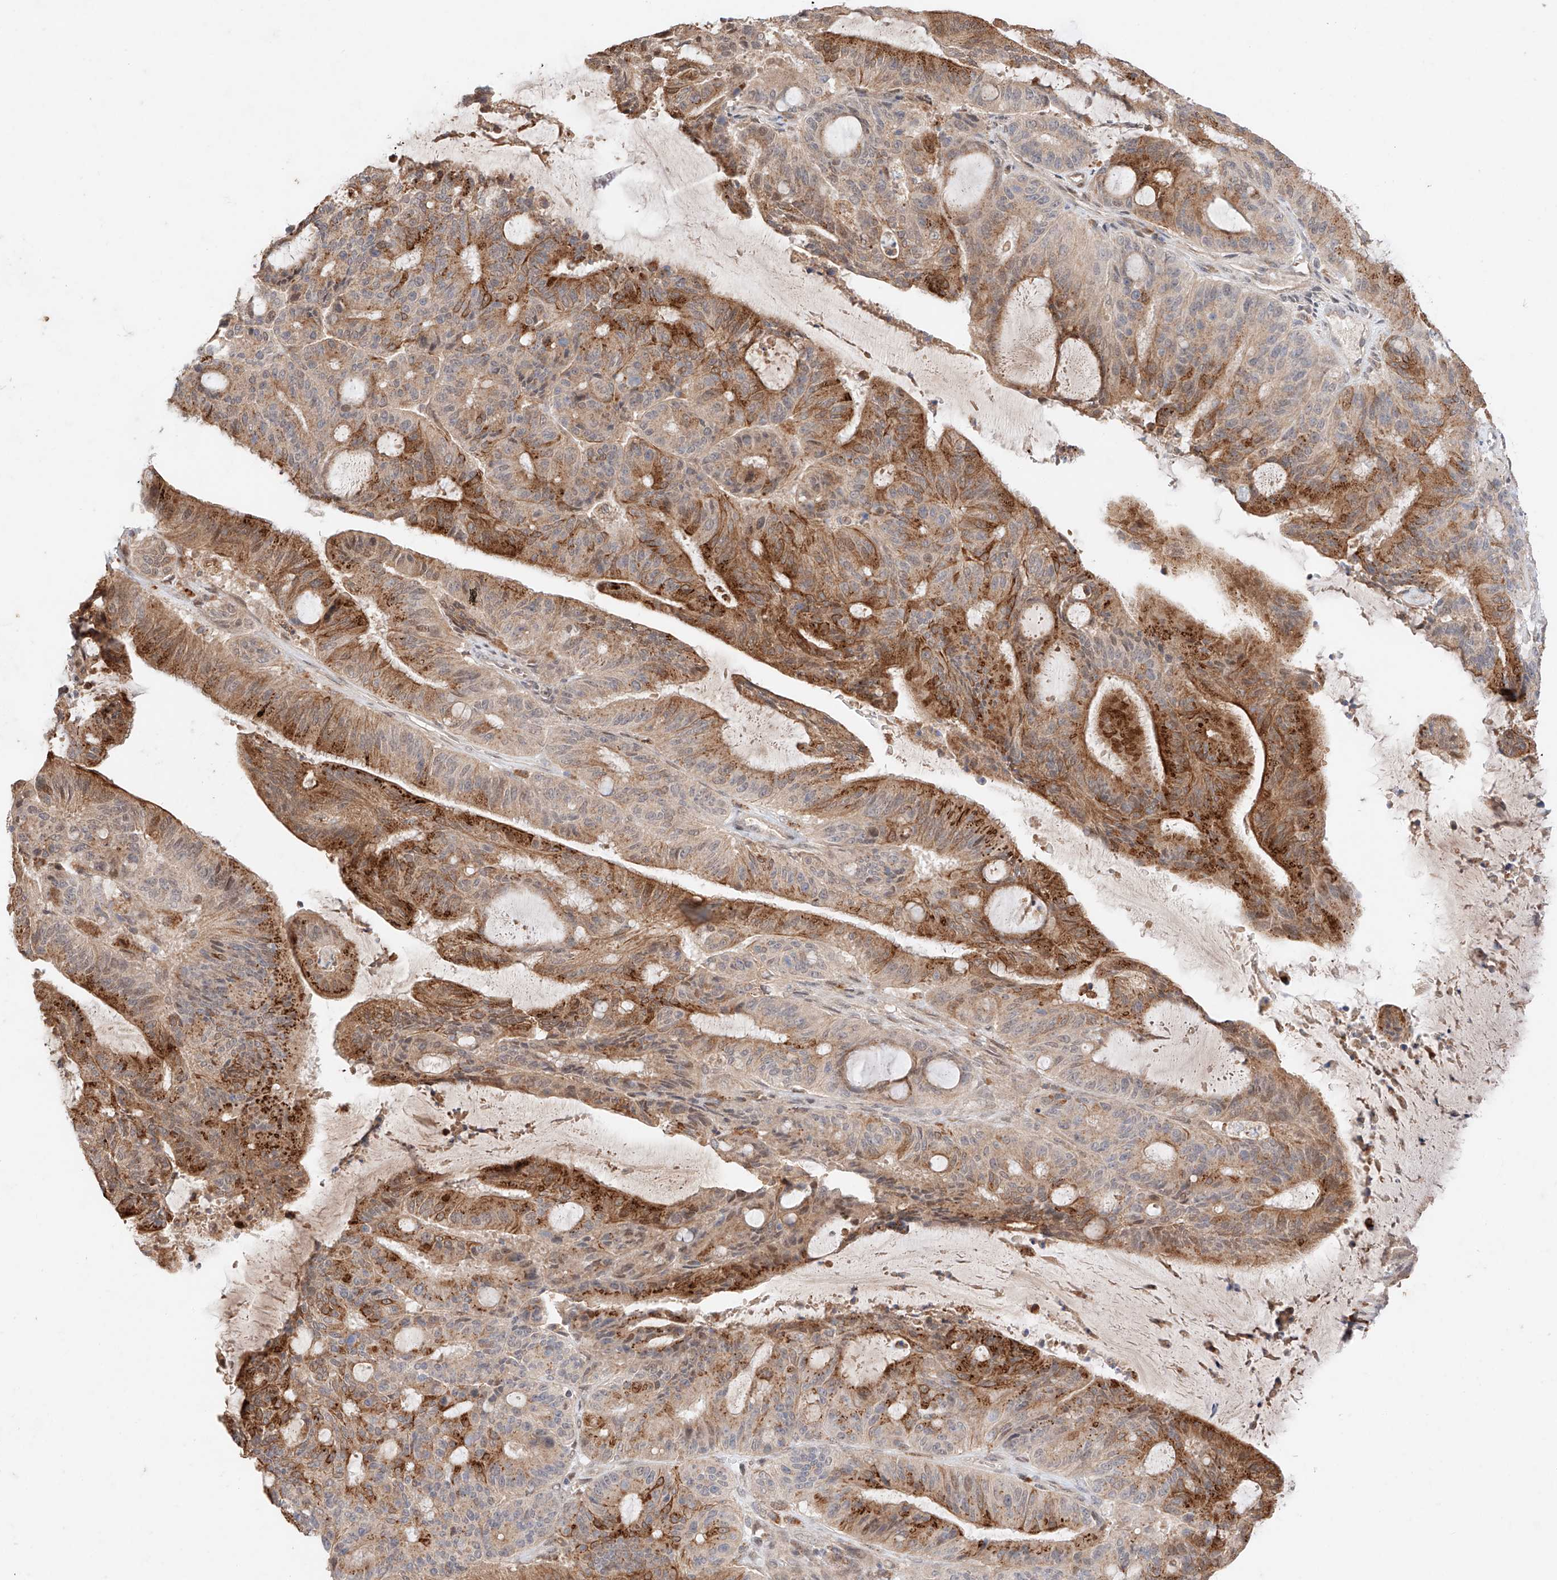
{"staining": {"intensity": "strong", "quantity": "25%-75%", "location": "cytoplasmic/membranous"}, "tissue": "liver cancer", "cell_type": "Tumor cells", "image_type": "cancer", "snomed": [{"axis": "morphology", "description": "Normal tissue, NOS"}, {"axis": "morphology", "description": "Cholangiocarcinoma"}, {"axis": "topography", "description": "Liver"}, {"axis": "topography", "description": "Peripheral nerve tissue"}], "caption": "An image showing strong cytoplasmic/membranous expression in about 25%-75% of tumor cells in liver cancer, as visualized by brown immunohistochemical staining.", "gene": "GCNT1", "patient": {"sex": "female", "age": 73}}